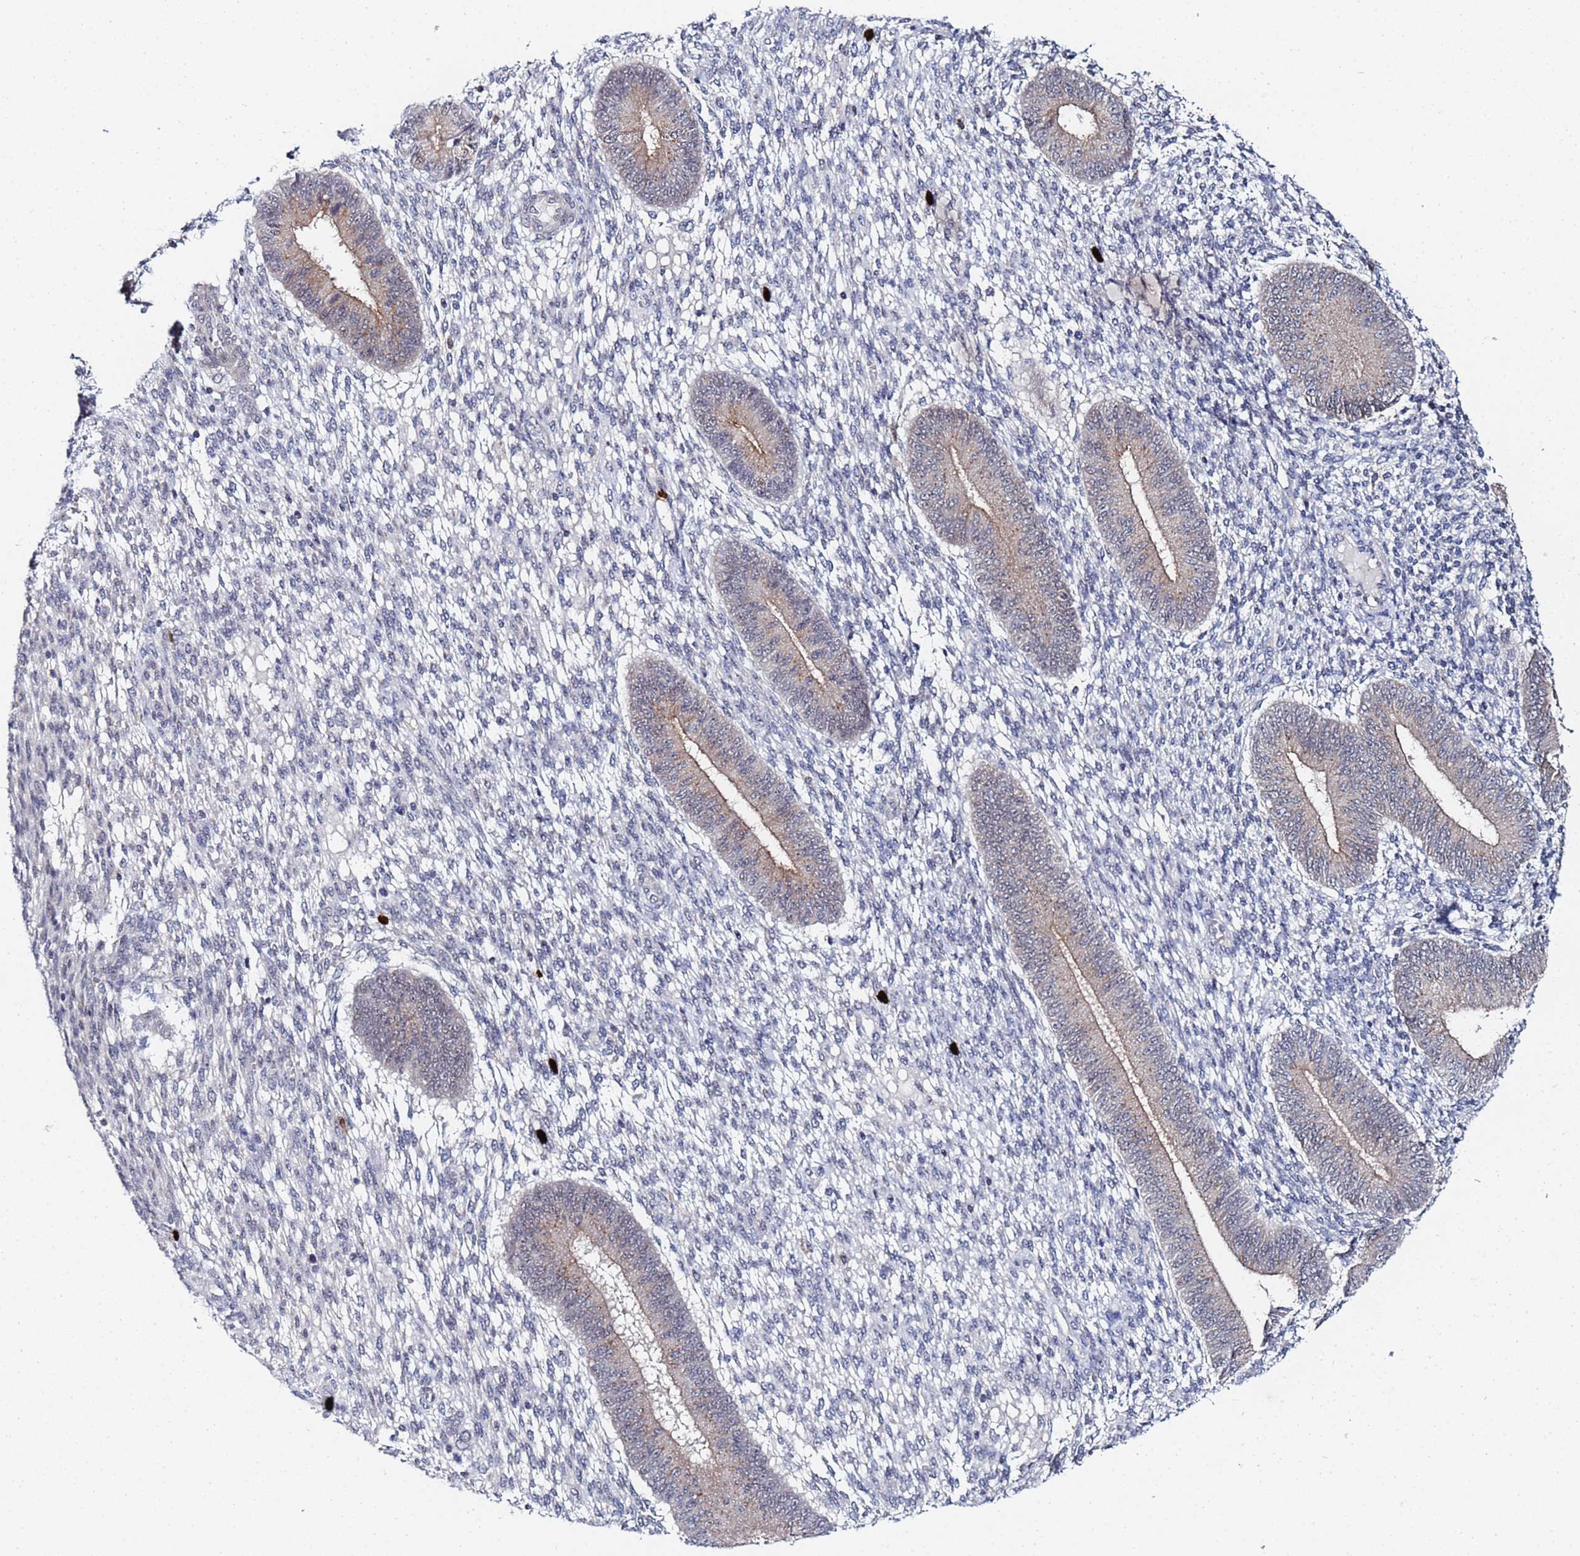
{"staining": {"intensity": "negative", "quantity": "none", "location": "none"}, "tissue": "endometrium", "cell_type": "Cells in endometrial stroma", "image_type": "normal", "snomed": [{"axis": "morphology", "description": "Normal tissue, NOS"}, {"axis": "topography", "description": "Endometrium"}], "caption": "Micrograph shows no significant protein positivity in cells in endometrial stroma of benign endometrium.", "gene": "MTCL1", "patient": {"sex": "female", "age": 49}}